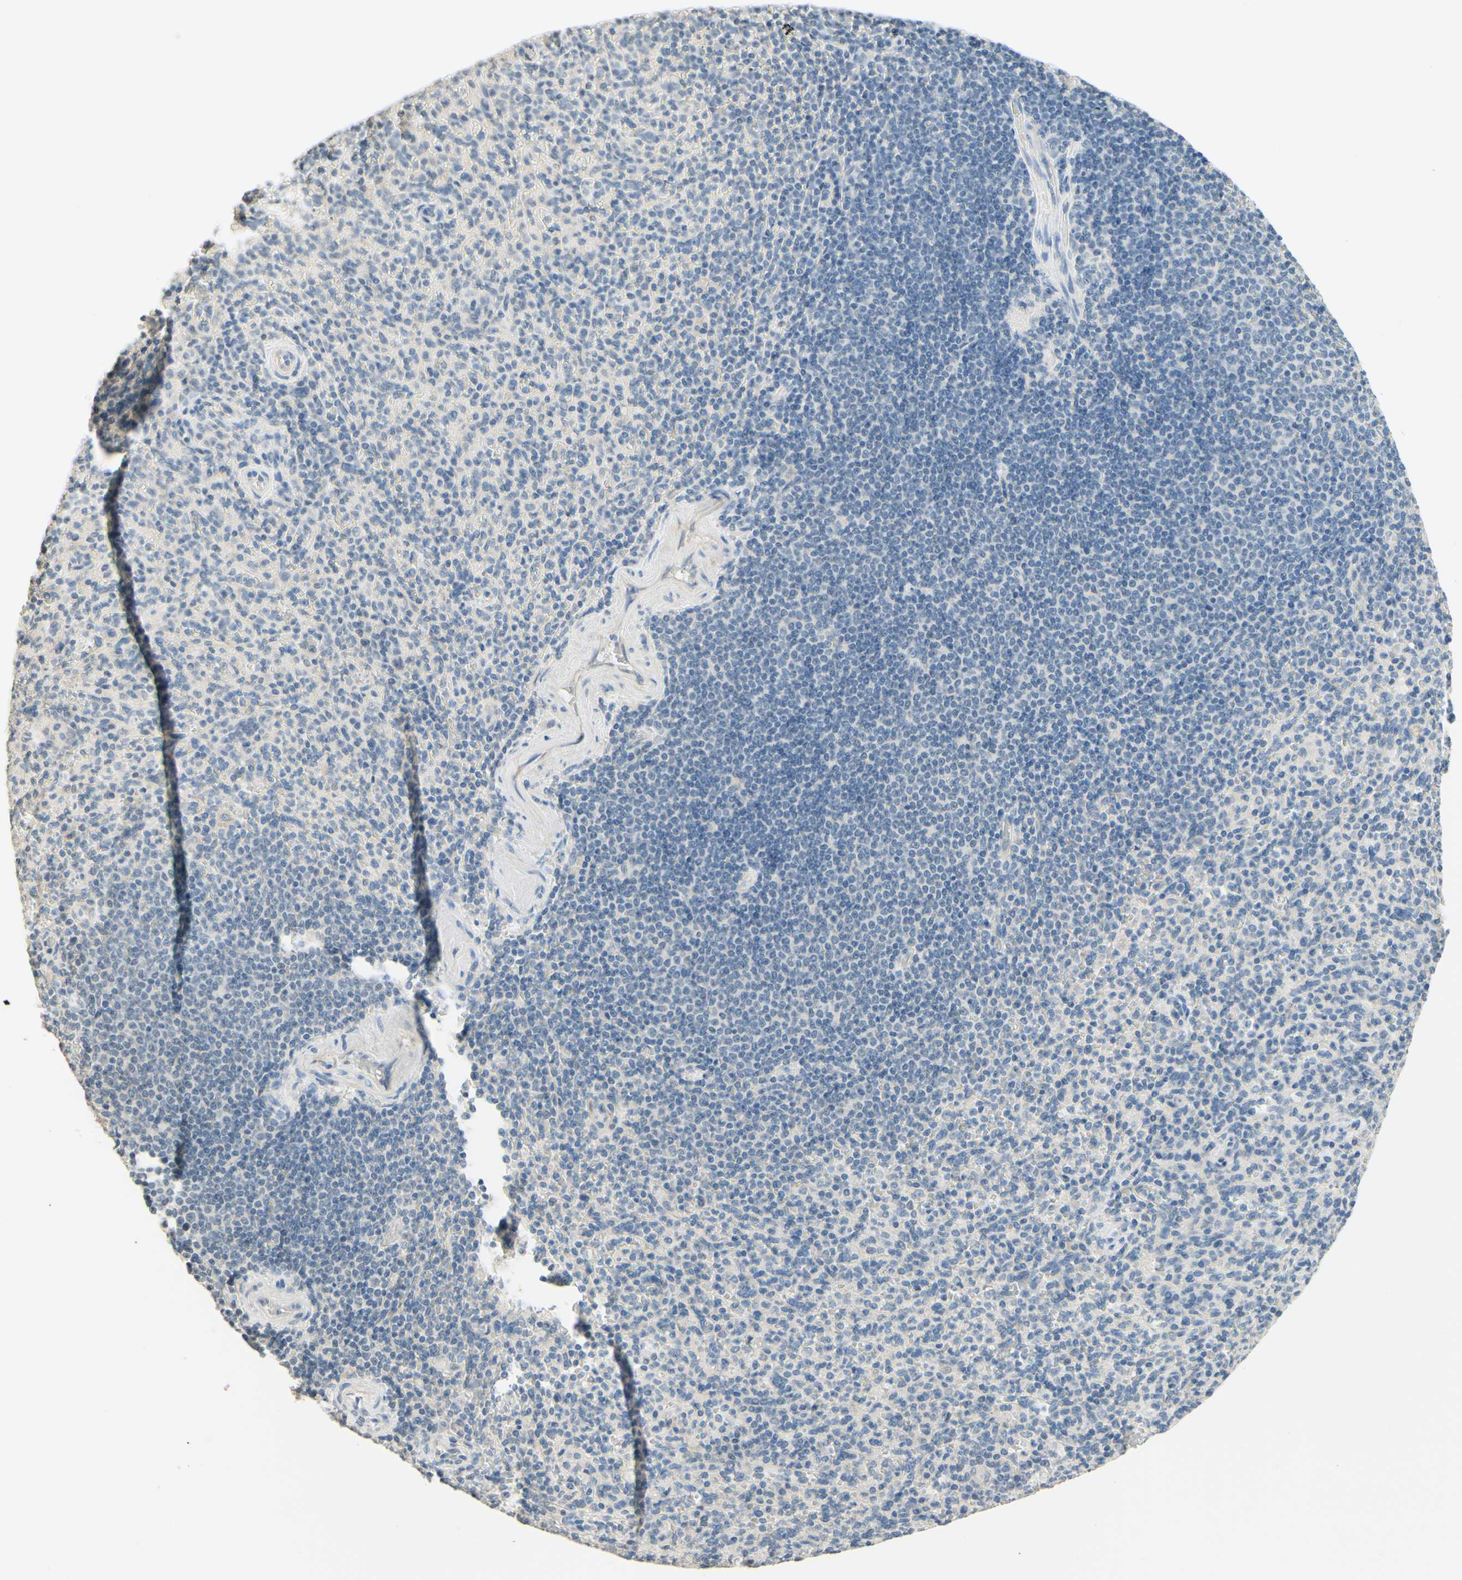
{"staining": {"intensity": "negative", "quantity": "none", "location": "none"}, "tissue": "spleen", "cell_type": "Cells in red pulp", "image_type": "normal", "snomed": [{"axis": "morphology", "description": "Normal tissue, NOS"}, {"axis": "topography", "description": "Spleen"}], "caption": "Immunohistochemistry (IHC) micrograph of benign human spleen stained for a protein (brown), which shows no expression in cells in red pulp.", "gene": "MAG", "patient": {"sex": "male", "age": 36}}